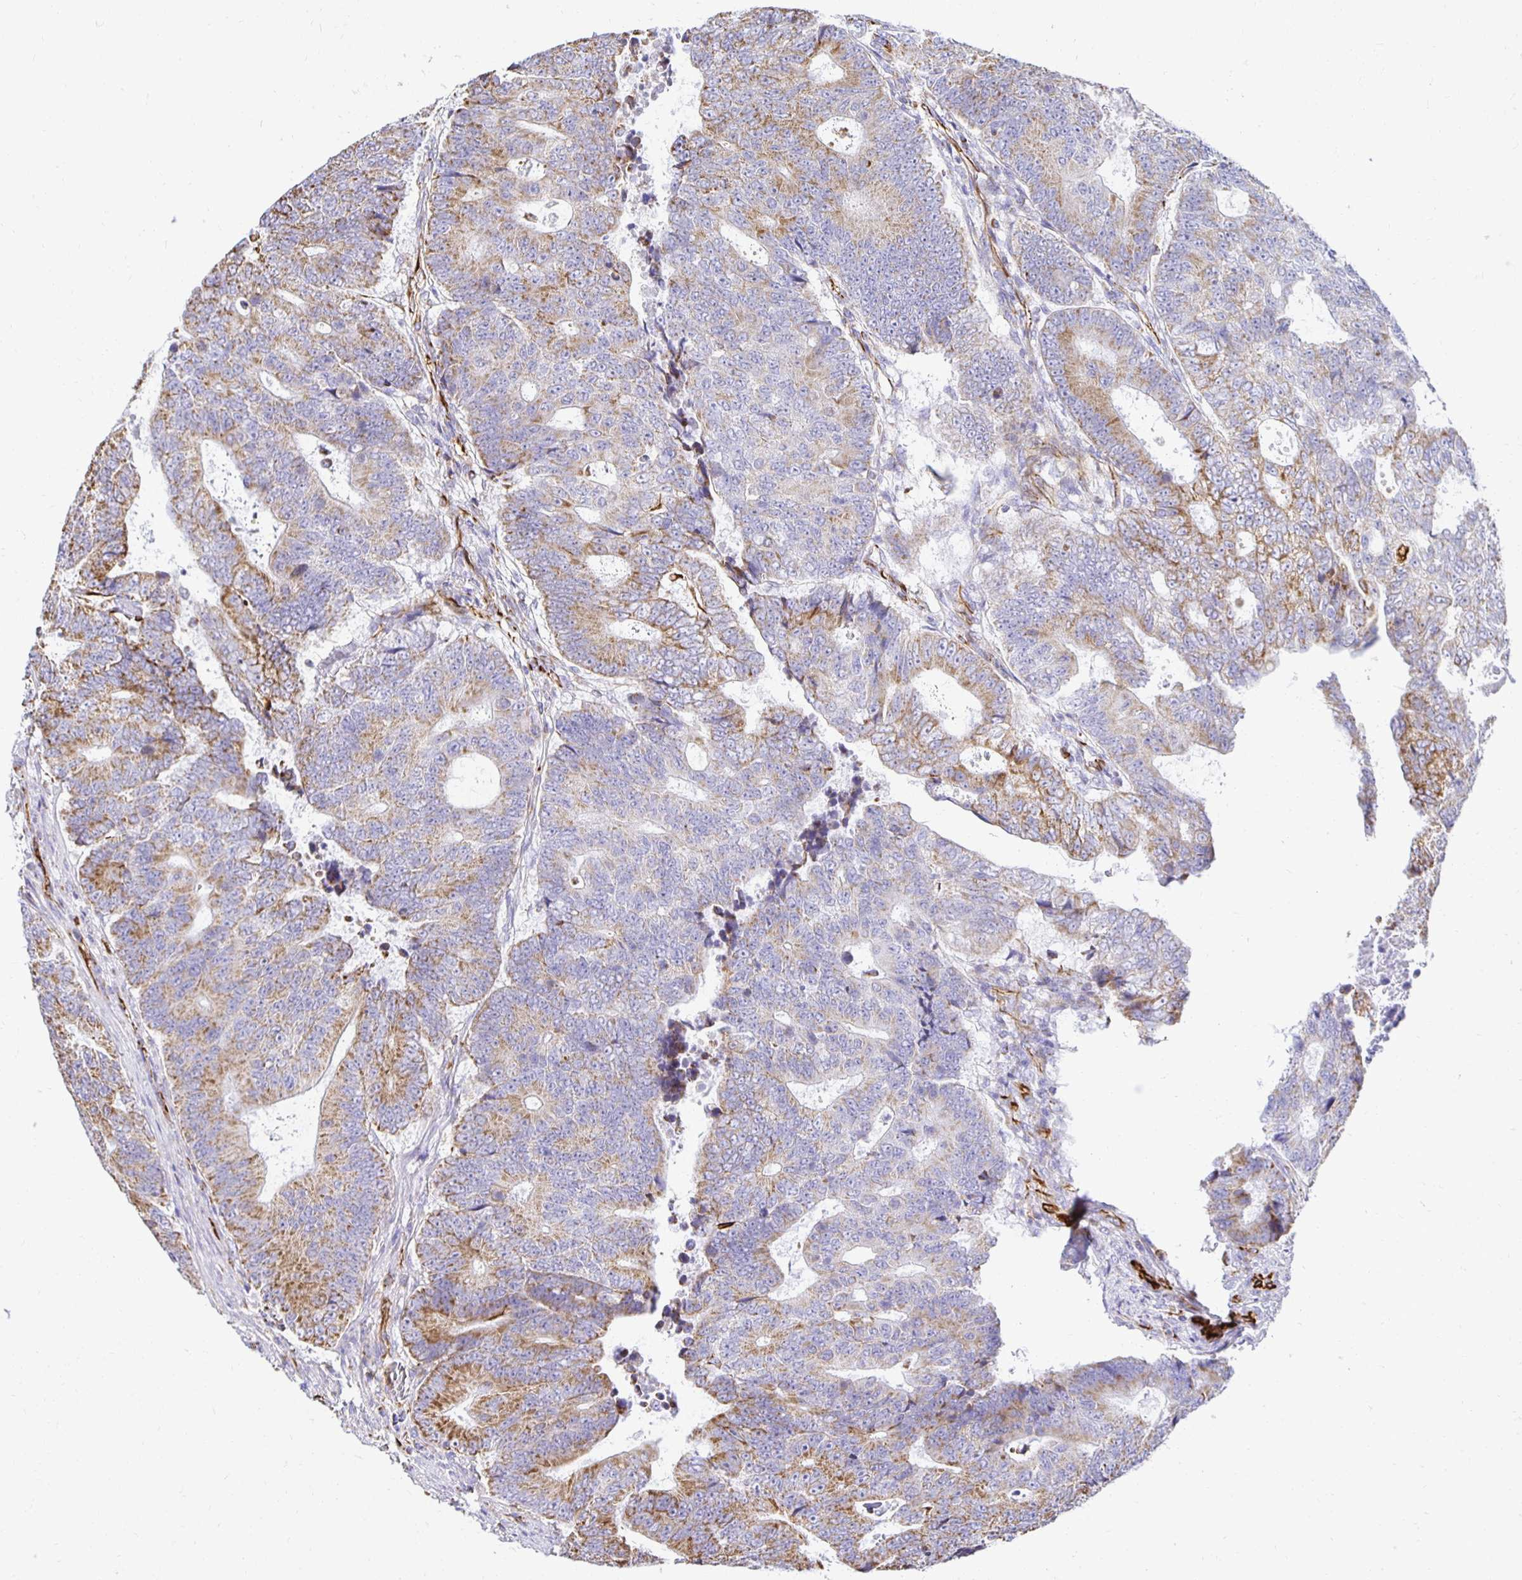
{"staining": {"intensity": "moderate", "quantity": "25%-75%", "location": "cytoplasmic/membranous"}, "tissue": "colorectal cancer", "cell_type": "Tumor cells", "image_type": "cancer", "snomed": [{"axis": "morphology", "description": "Adenocarcinoma, NOS"}, {"axis": "topography", "description": "Colon"}], "caption": "Immunohistochemistry (DAB (3,3'-diaminobenzidine)) staining of colorectal adenocarcinoma demonstrates moderate cytoplasmic/membranous protein expression in approximately 25%-75% of tumor cells.", "gene": "PLAAT2", "patient": {"sex": "female", "age": 48}}